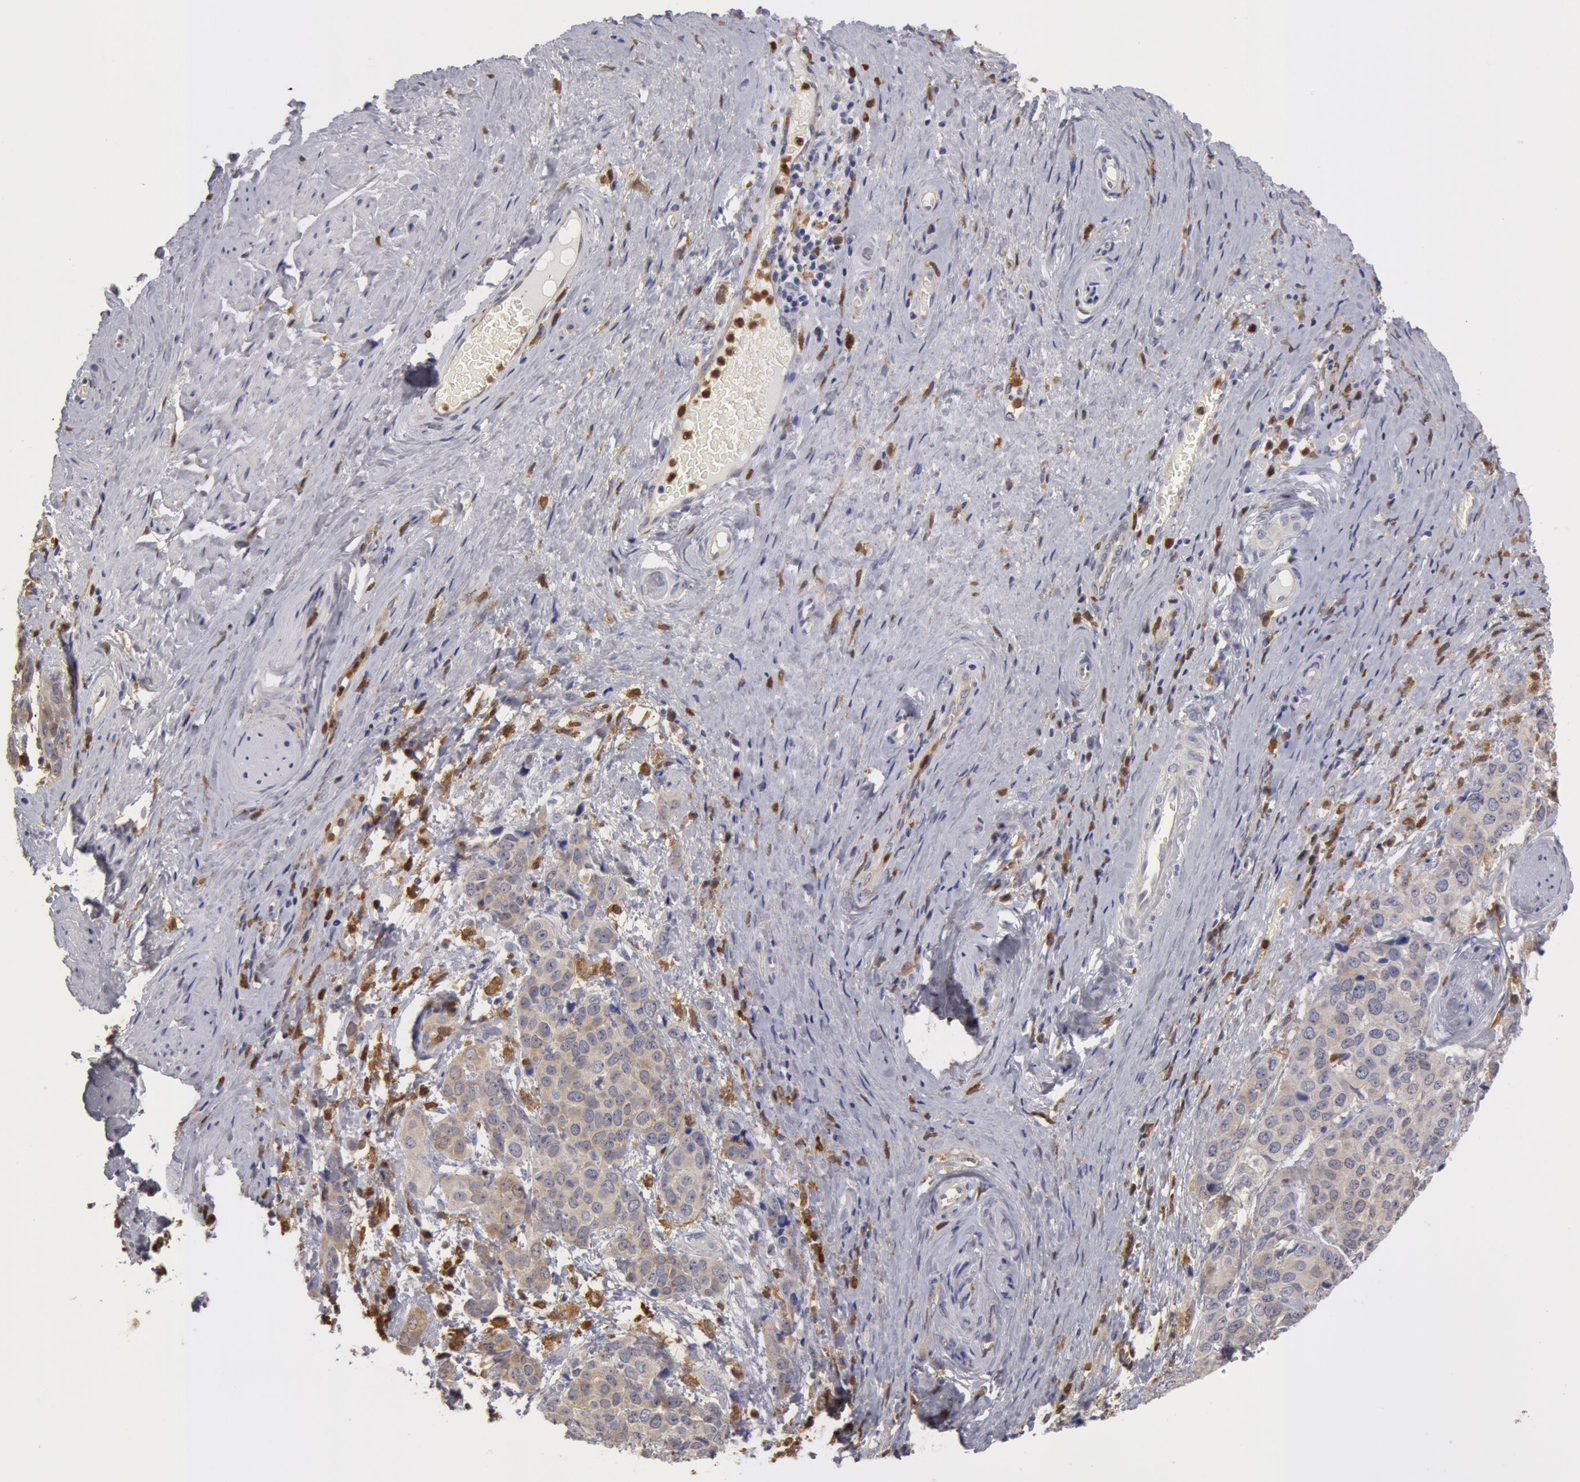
{"staining": {"intensity": "weak", "quantity": ">75%", "location": "cytoplasmic/membranous"}, "tissue": "cervical cancer", "cell_type": "Tumor cells", "image_type": "cancer", "snomed": [{"axis": "morphology", "description": "Squamous cell carcinoma, NOS"}, {"axis": "topography", "description": "Cervix"}], "caption": "Cervical cancer (squamous cell carcinoma) tissue reveals weak cytoplasmic/membranous staining in approximately >75% of tumor cells", "gene": "SYK", "patient": {"sex": "female", "age": 54}}